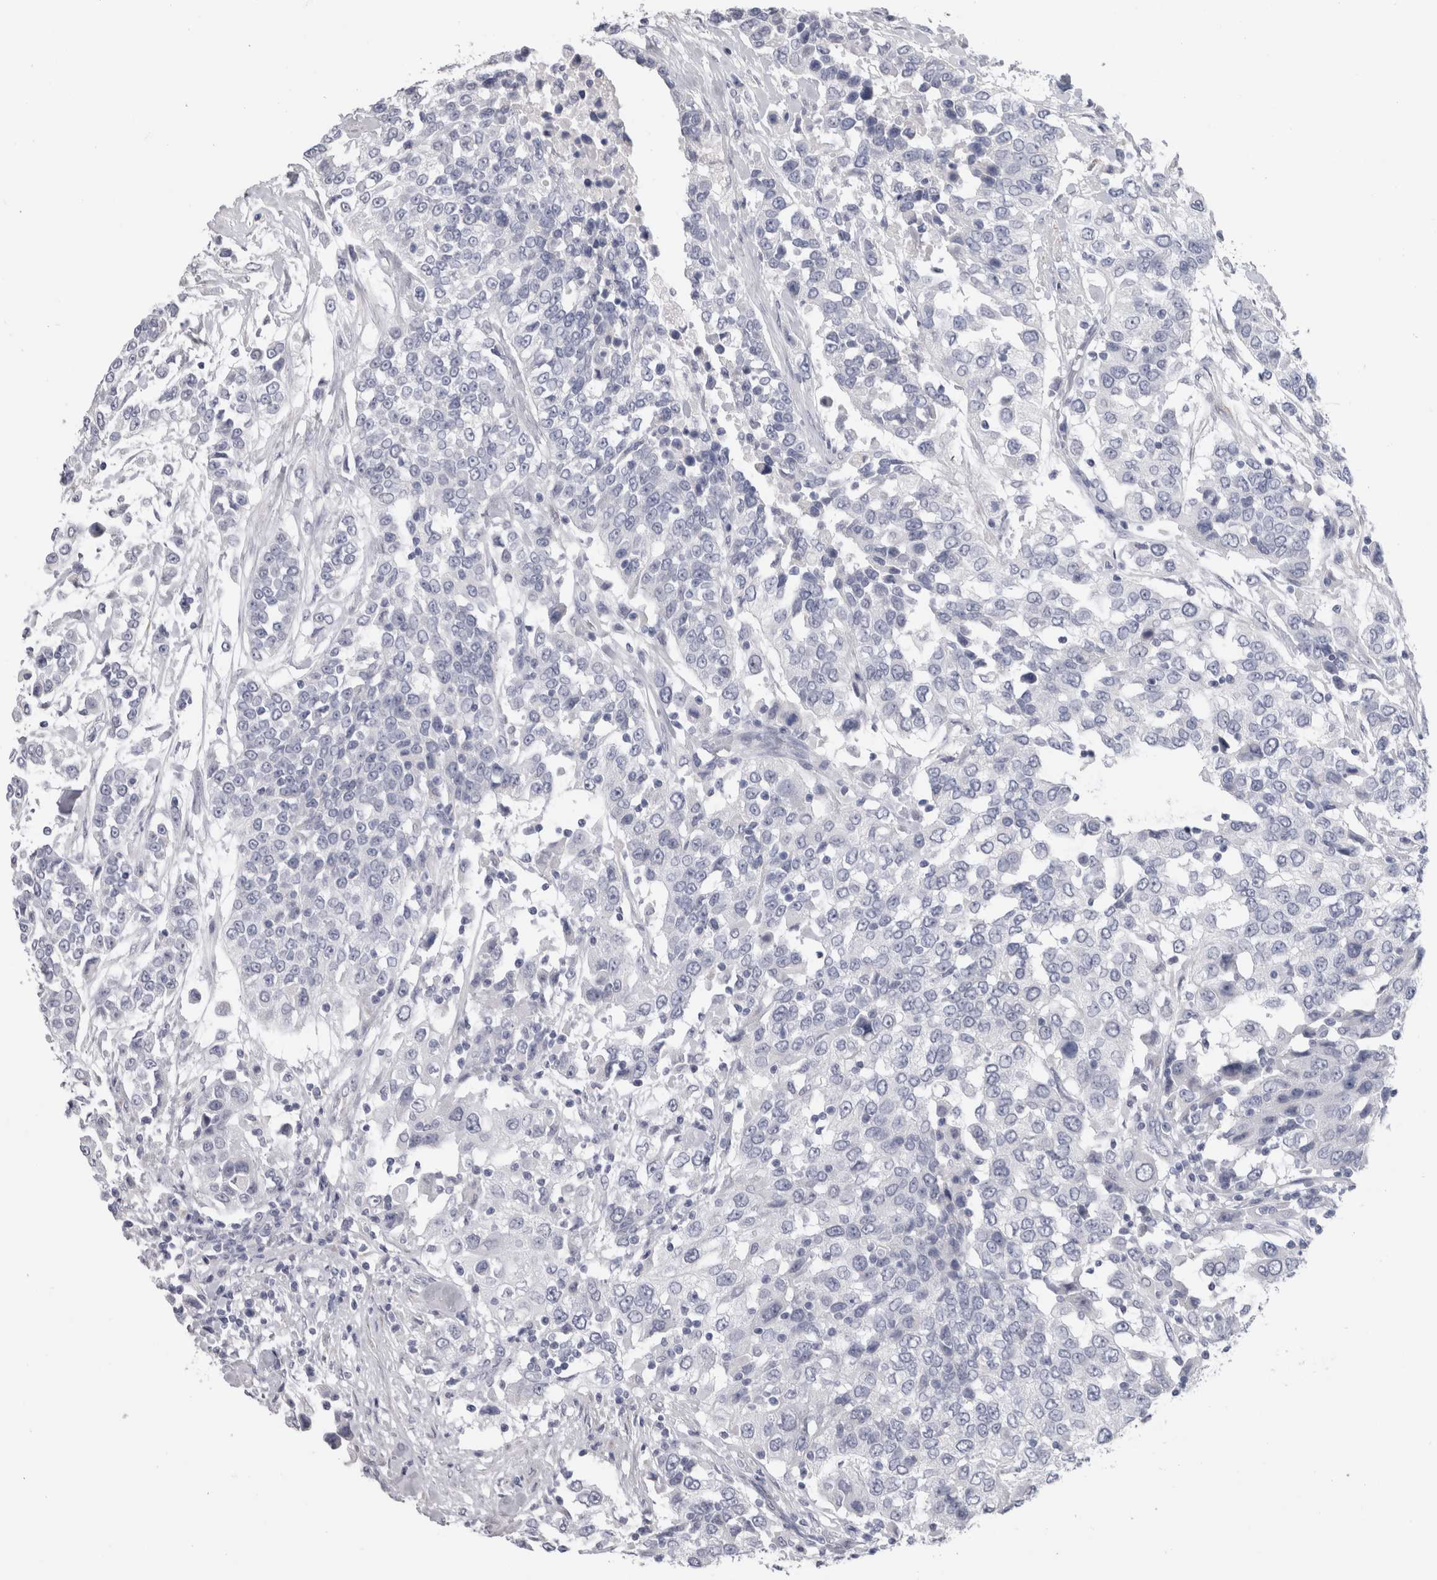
{"staining": {"intensity": "negative", "quantity": "none", "location": "none"}, "tissue": "urothelial cancer", "cell_type": "Tumor cells", "image_type": "cancer", "snomed": [{"axis": "morphology", "description": "Urothelial carcinoma, High grade"}, {"axis": "topography", "description": "Urinary bladder"}], "caption": "Urothelial carcinoma (high-grade) was stained to show a protein in brown. There is no significant staining in tumor cells.", "gene": "MSMB", "patient": {"sex": "female", "age": 80}}